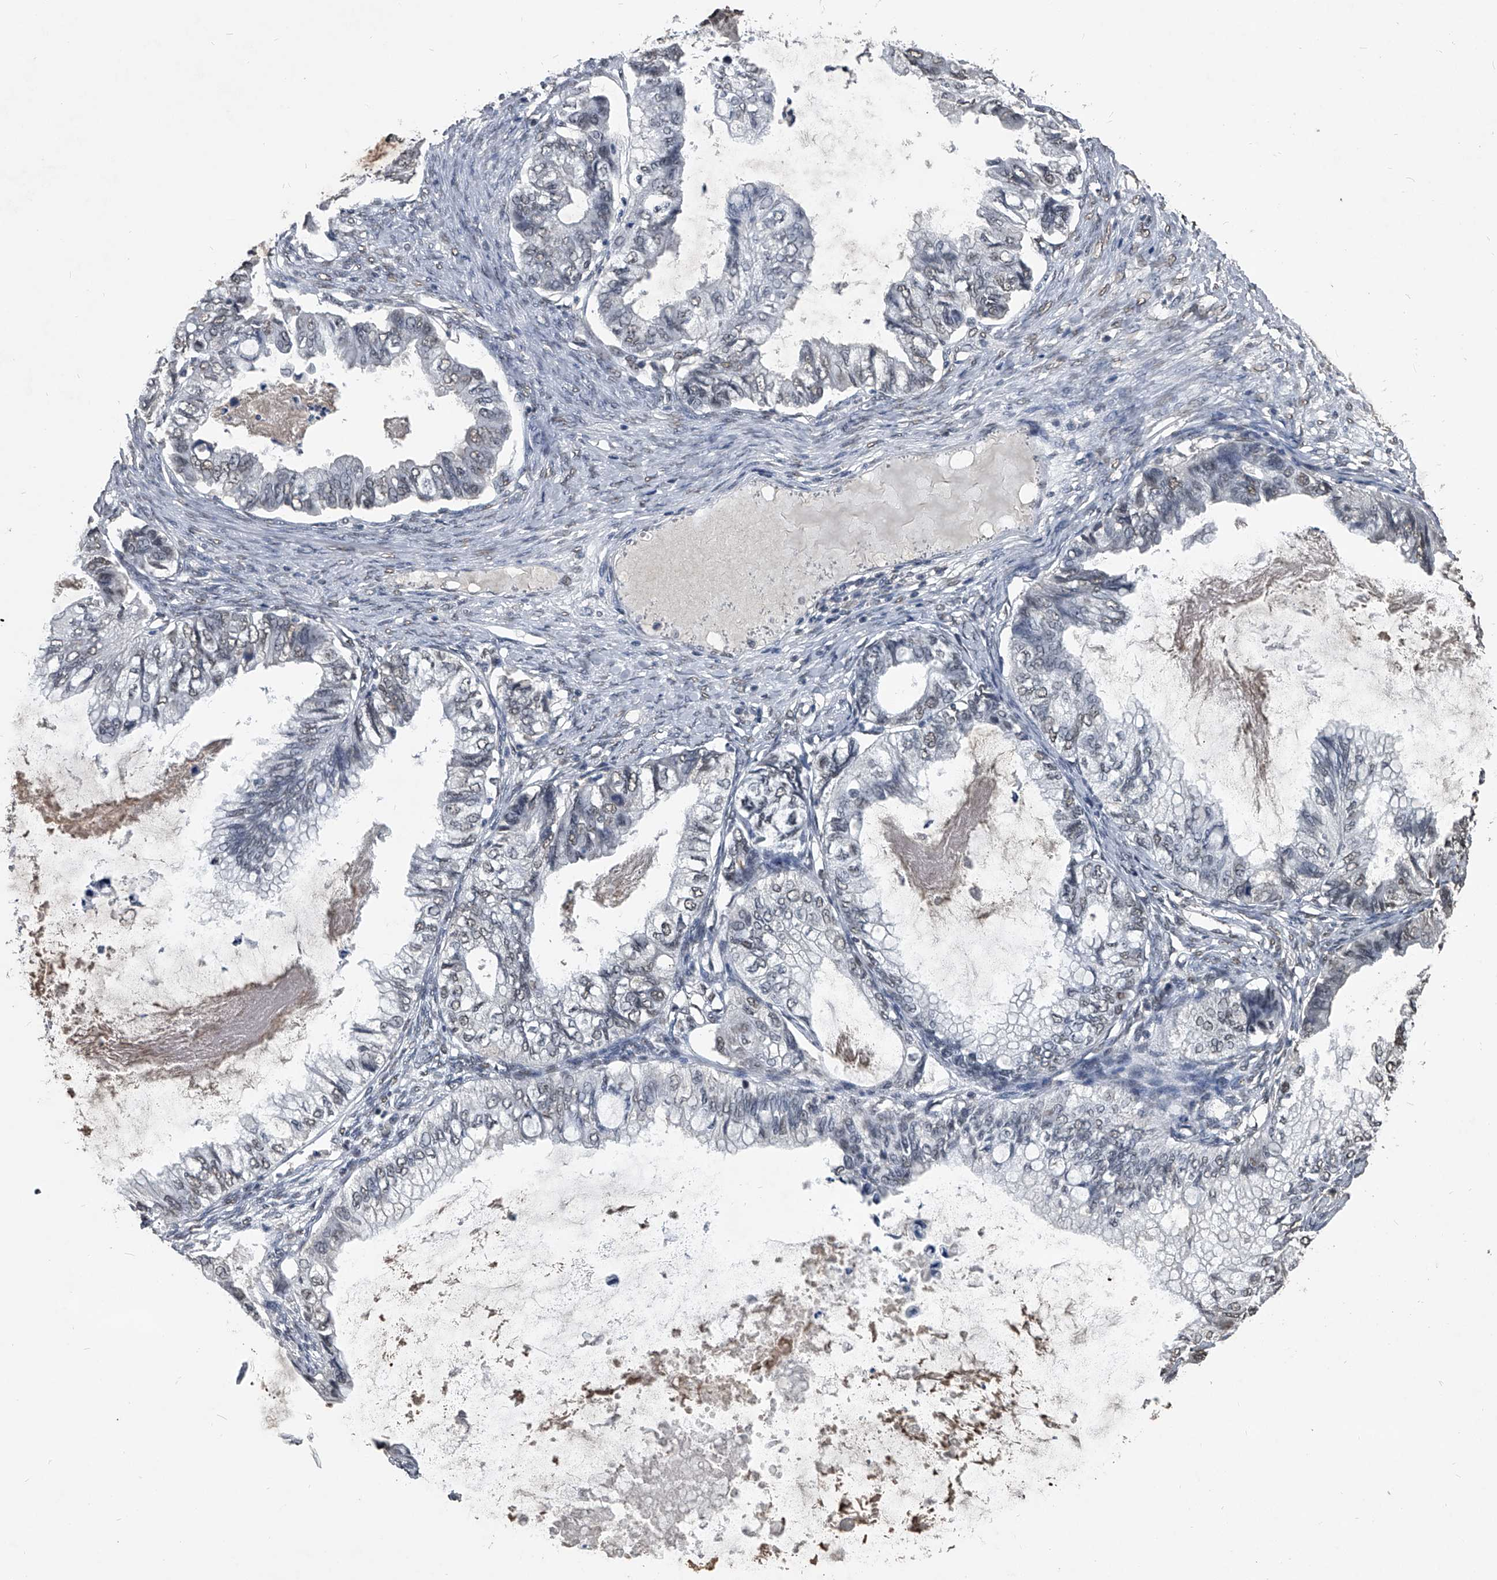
{"staining": {"intensity": "weak", "quantity": "<25%", "location": "nuclear"}, "tissue": "ovarian cancer", "cell_type": "Tumor cells", "image_type": "cancer", "snomed": [{"axis": "morphology", "description": "Cystadenocarcinoma, mucinous, NOS"}, {"axis": "topography", "description": "Ovary"}], "caption": "A high-resolution micrograph shows IHC staining of mucinous cystadenocarcinoma (ovarian), which displays no significant positivity in tumor cells. (DAB immunohistochemistry visualized using brightfield microscopy, high magnification).", "gene": "MATR3", "patient": {"sex": "female", "age": 80}}